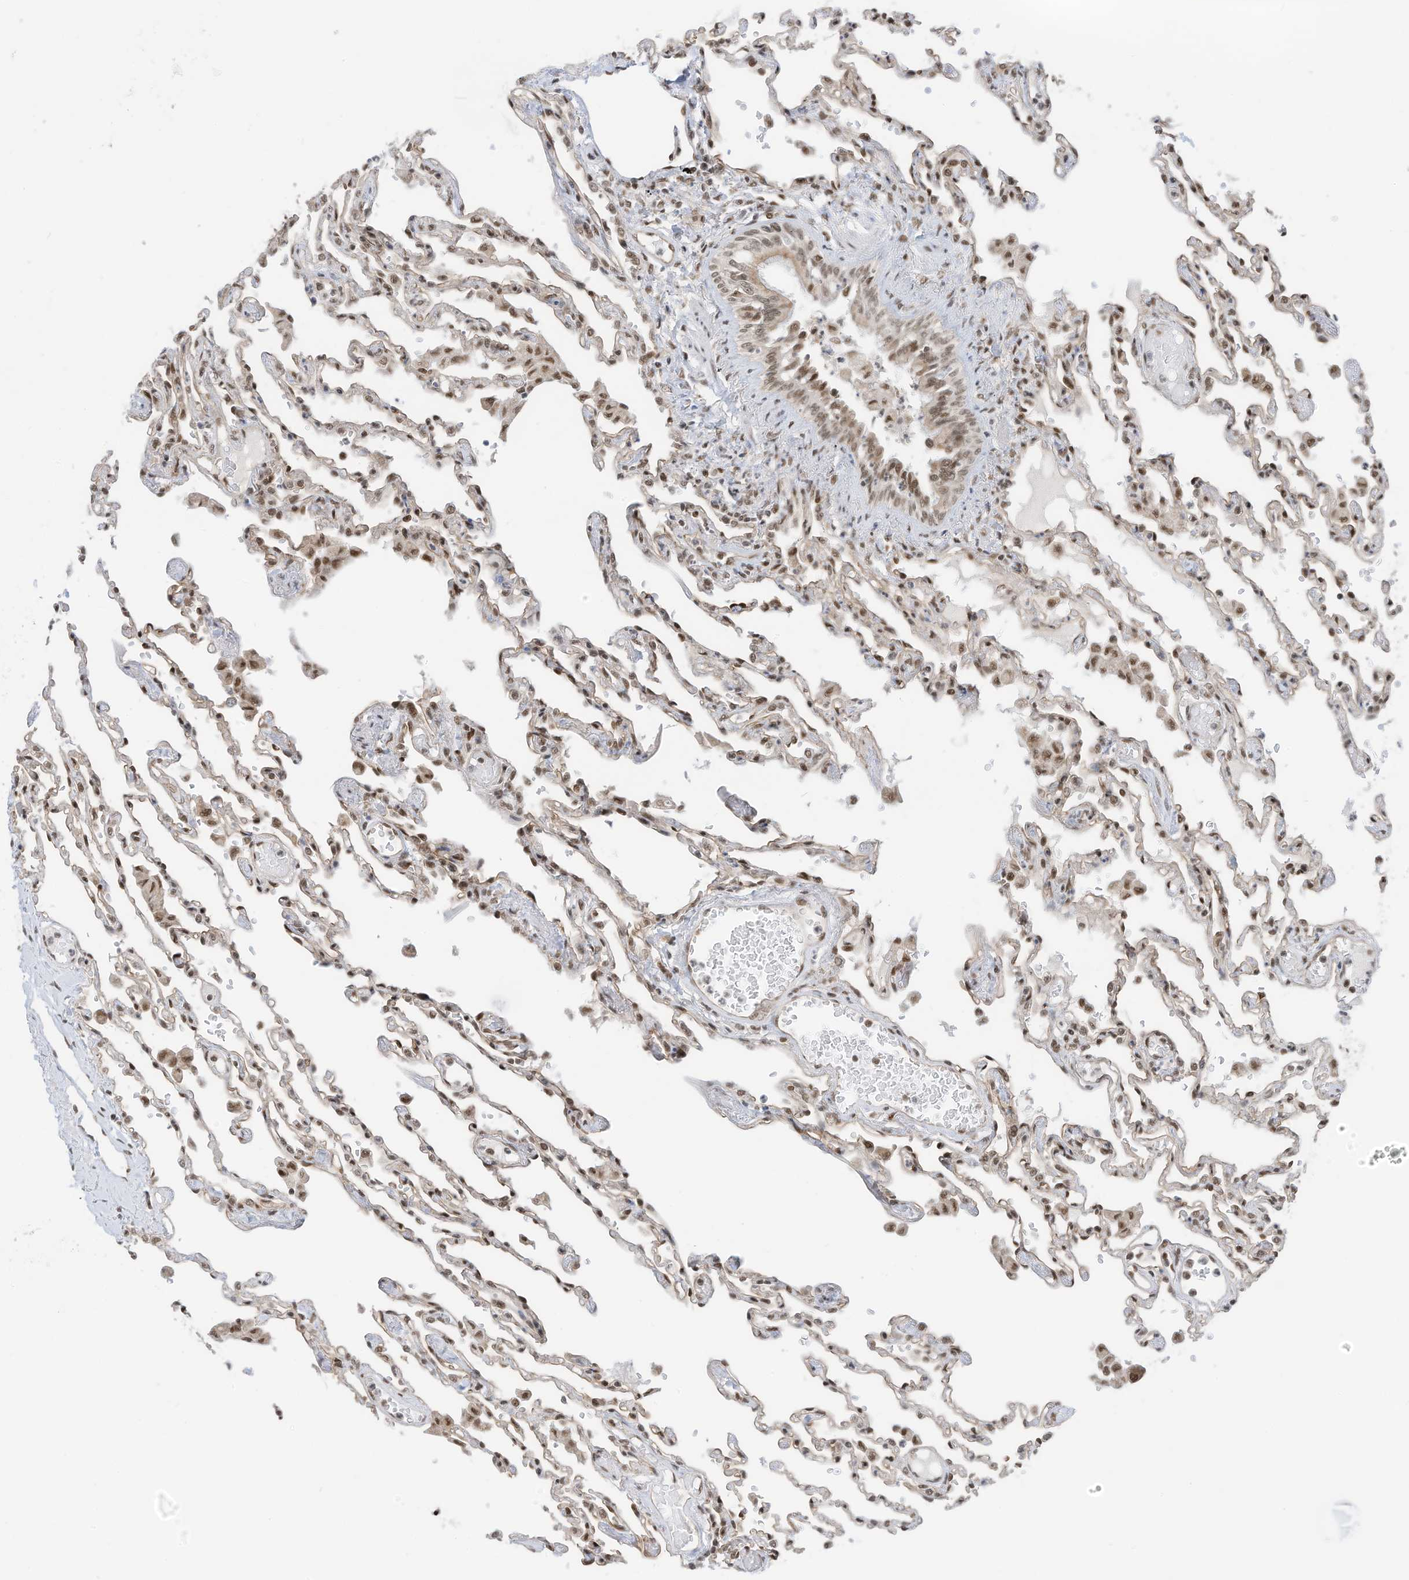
{"staining": {"intensity": "weak", "quantity": "25%-75%", "location": "nuclear"}, "tissue": "lung", "cell_type": "Alveolar cells", "image_type": "normal", "snomed": [{"axis": "morphology", "description": "Normal tissue, NOS"}, {"axis": "topography", "description": "Bronchus"}, {"axis": "topography", "description": "Lung"}], "caption": "Immunohistochemical staining of normal human lung demonstrates weak nuclear protein expression in approximately 25%-75% of alveolar cells.", "gene": "AURKAIP1", "patient": {"sex": "female", "age": 49}}